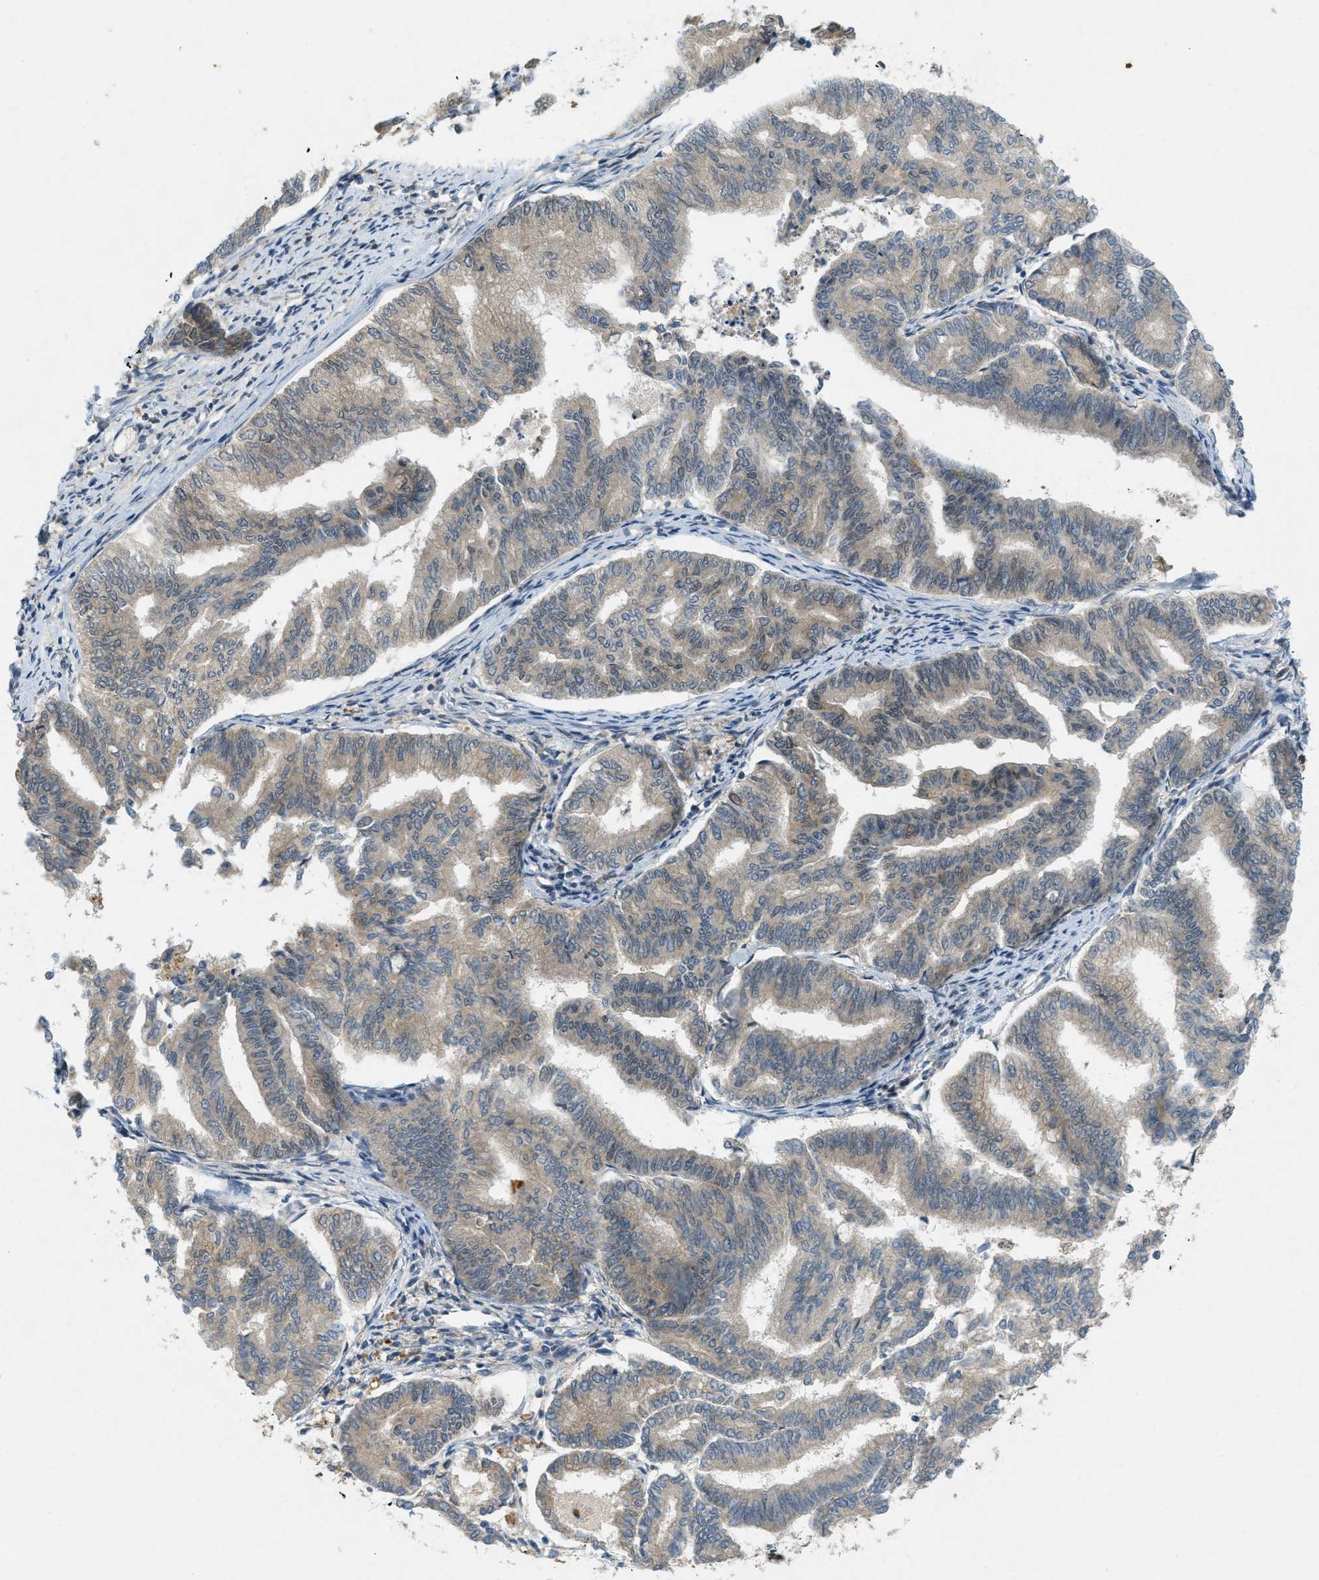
{"staining": {"intensity": "weak", "quantity": ">75%", "location": "cytoplasmic/membranous"}, "tissue": "endometrial cancer", "cell_type": "Tumor cells", "image_type": "cancer", "snomed": [{"axis": "morphology", "description": "Adenocarcinoma, NOS"}, {"axis": "topography", "description": "Endometrium"}], "caption": "DAB immunohistochemical staining of endometrial adenocarcinoma shows weak cytoplasmic/membranous protein positivity in about >75% of tumor cells. (brown staining indicates protein expression, while blue staining denotes nuclei).", "gene": "SIGMAR1", "patient": {"sex": "female", "age": 79}}